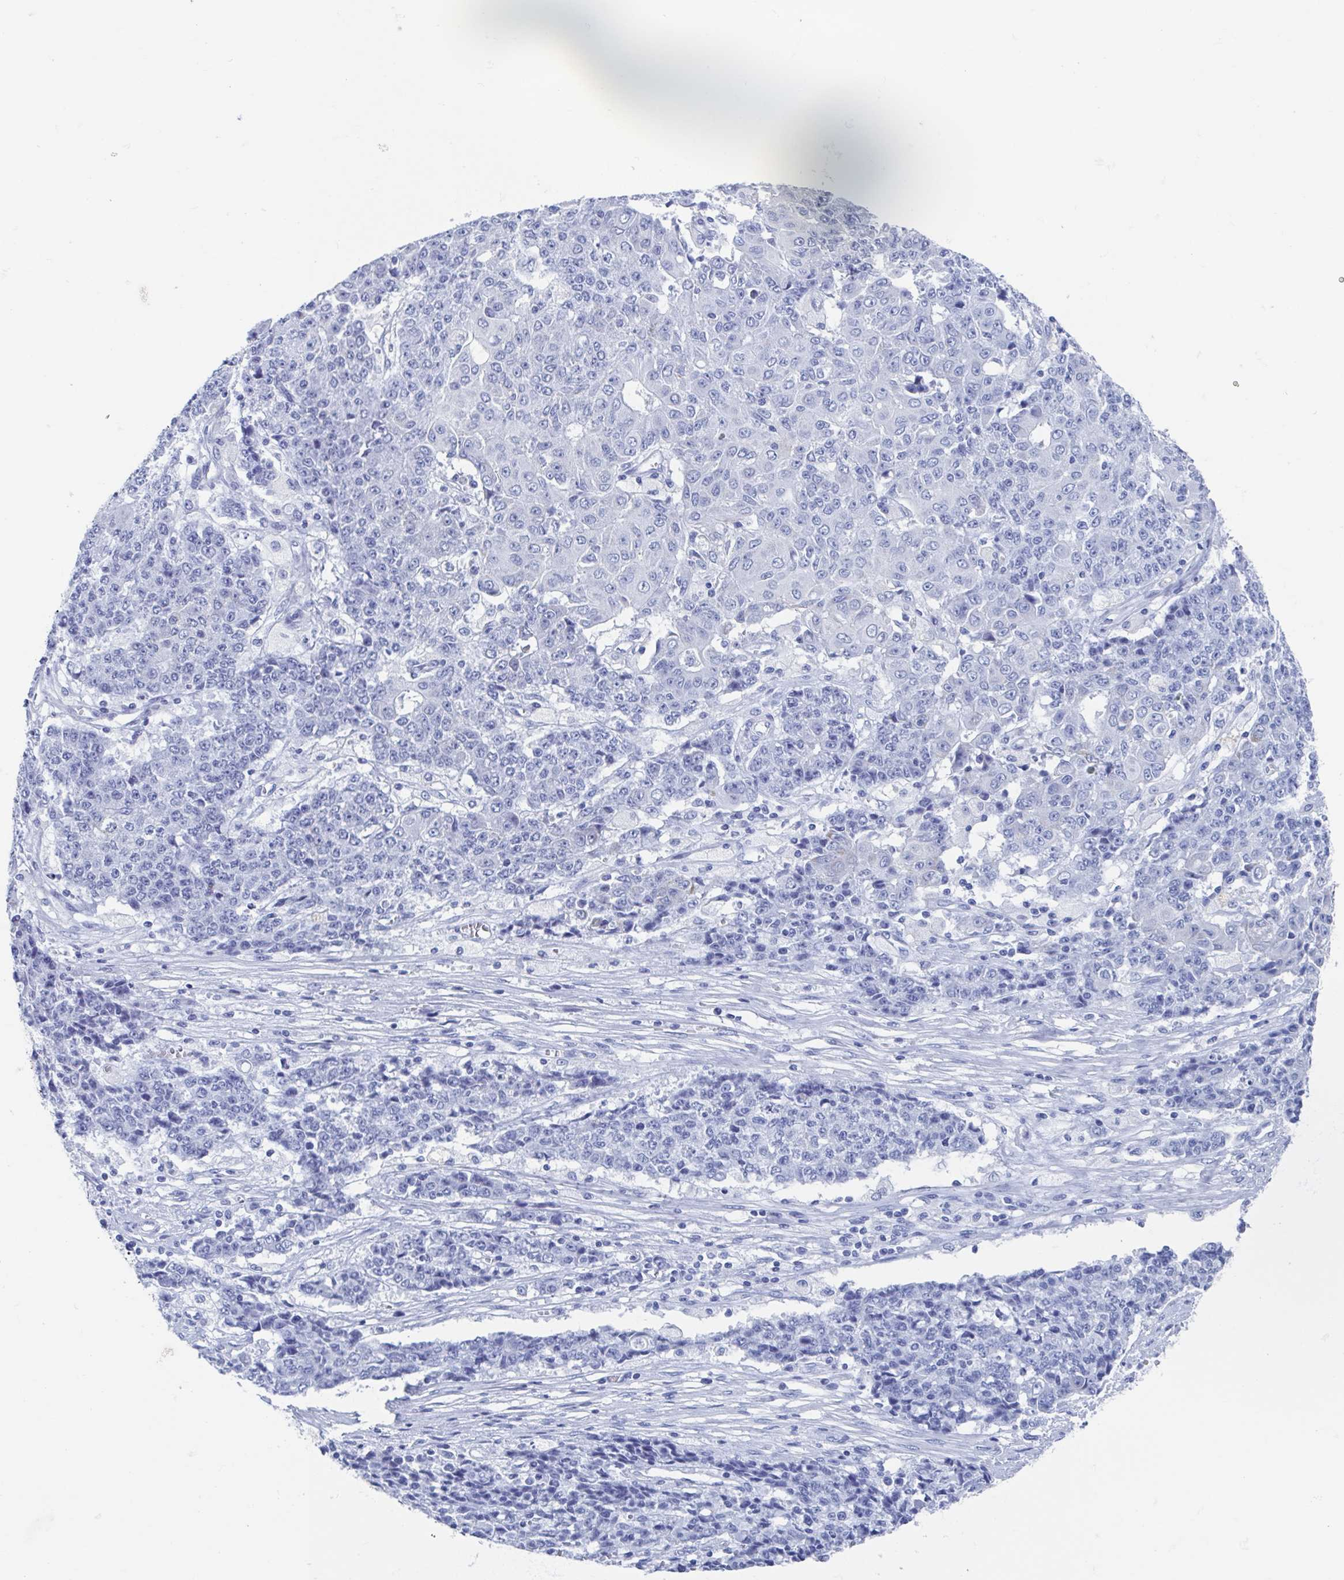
{"staining": {"intensity": "negative", "quantity": "none", "location": "none"}, "tissue": "ovarian cancer", "cell_type": "Tumor cells", "image_type": "cancer", "snomed": [{"axis": "morphology", "description": "Carcinoma, endometroid"}, {"axis": "topography", "description": "Ovary"}], "caption": "DAB immunohistochemical staining of ovarian endometroid carcinoma shows no significant positivity in tumor cells.", "gene": "C10orf53", "patient": {"sex": "female", "age": 42}}